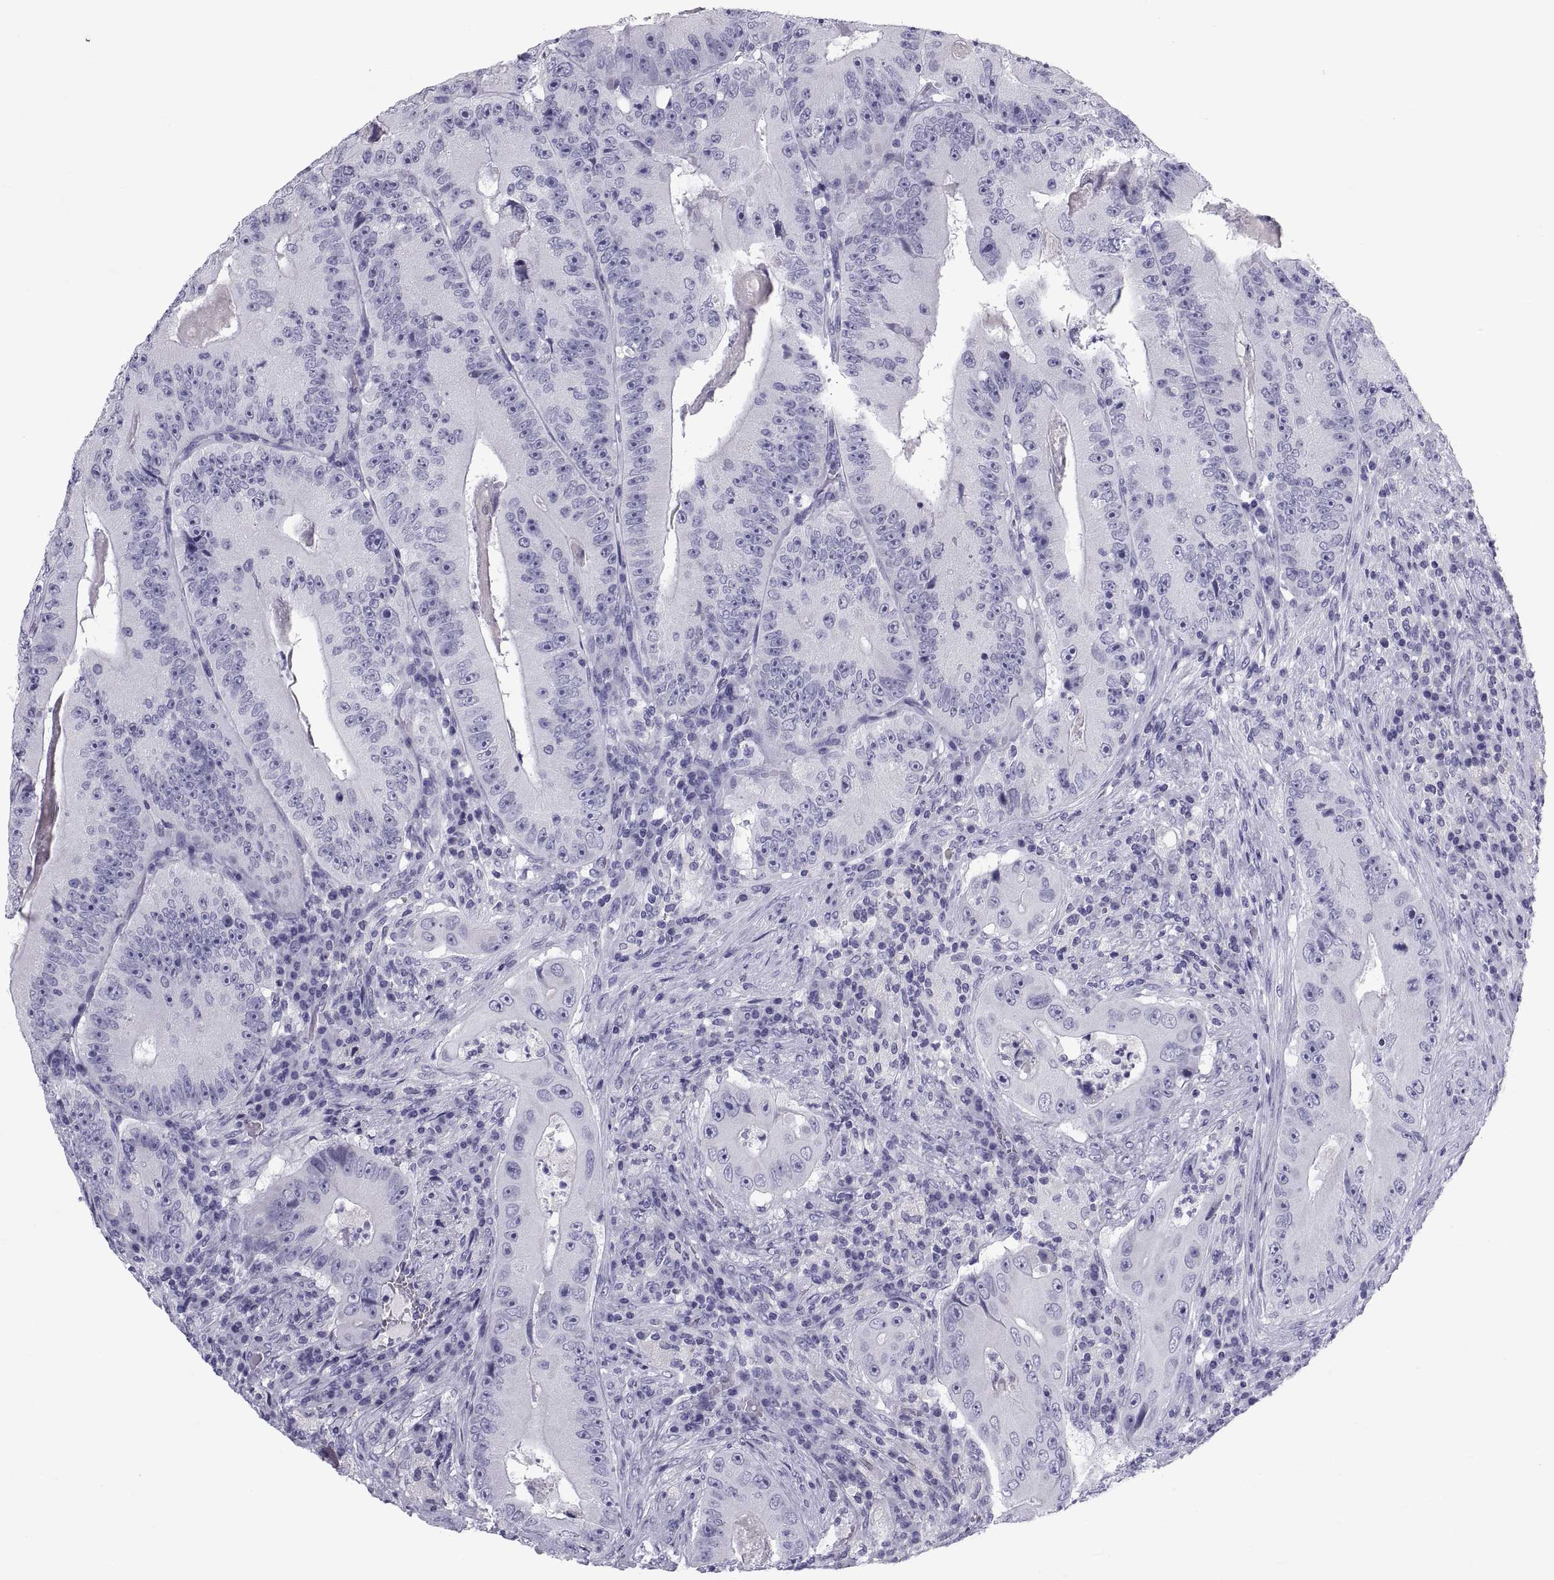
{"staining": {"intensity": "negative", "quantity": "none", "location": "none"}, "tissue": "colorectal cancer", "cell_type": "Tumor cells", "image_type": "cancer", "snomed": [{"axis": "morphology", "description": "Adenocarcinoma, NOS"}, {"axis": "topography", "description": "Colon"}], "caption": "Immunohistochemical staining of human adenocarcinoma (colorectal) exhibits no significant positivity in tumor cells.", "gene": "DEFB129", "patient": {"sex": "female", "age": 86}}